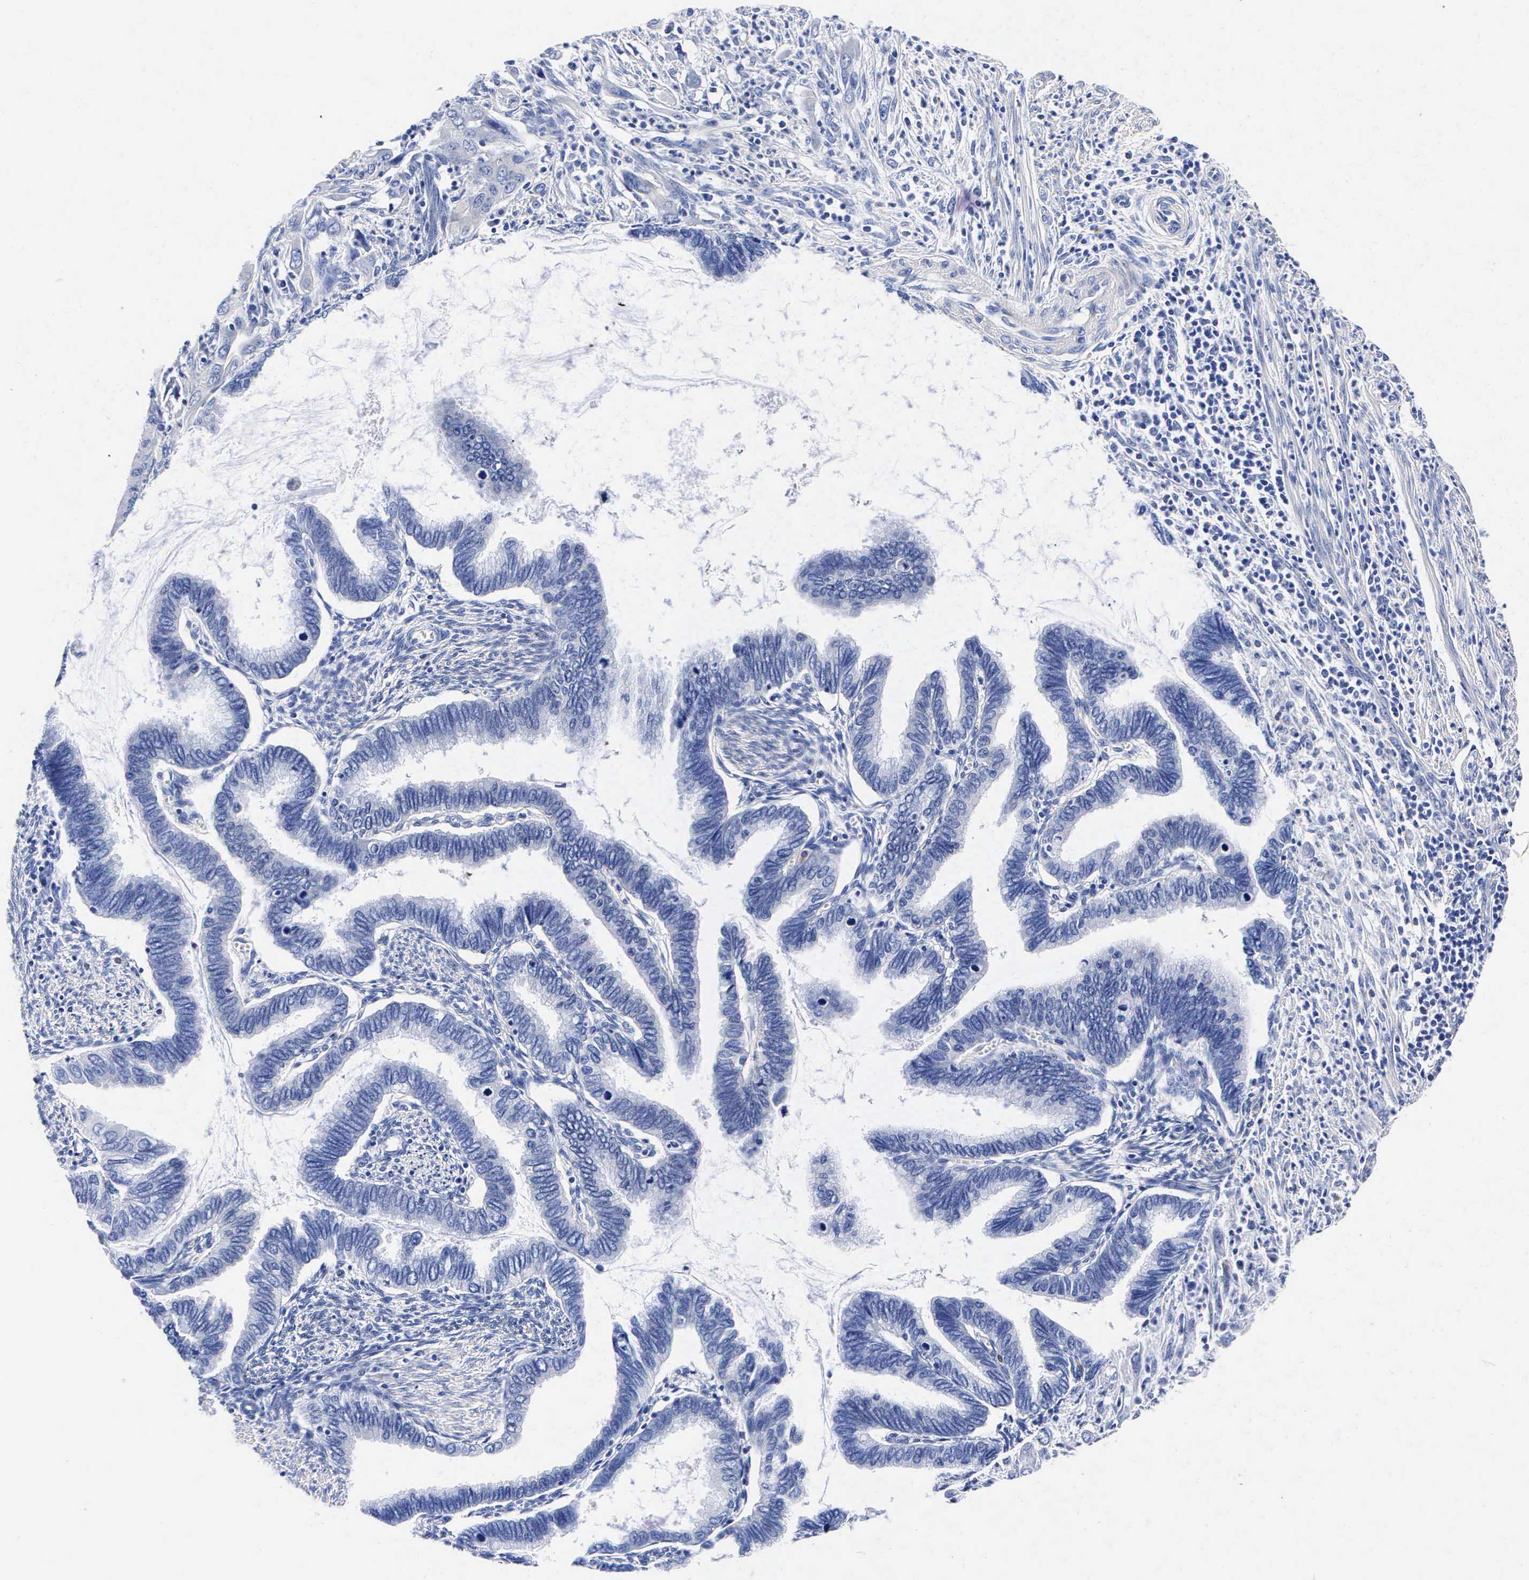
{"staining": {"intensity": "negative", "quantity": "none", "location": "none"}, "tissue": "cervical cancer", "cell_type": "Tumor cells", "image_type": "cancer", "snomed": [{"axis": "morphology", "description": "Adenocarcinoma, NOS"}, {"axis": "topography", "description": "Cervix"}], "caption": "A histopathology image of cervical cancer stained for a protein reveals no brown staining in tumor cells.", "gene": "ENO2", "patient": {"sex": "female", "age": 49}}